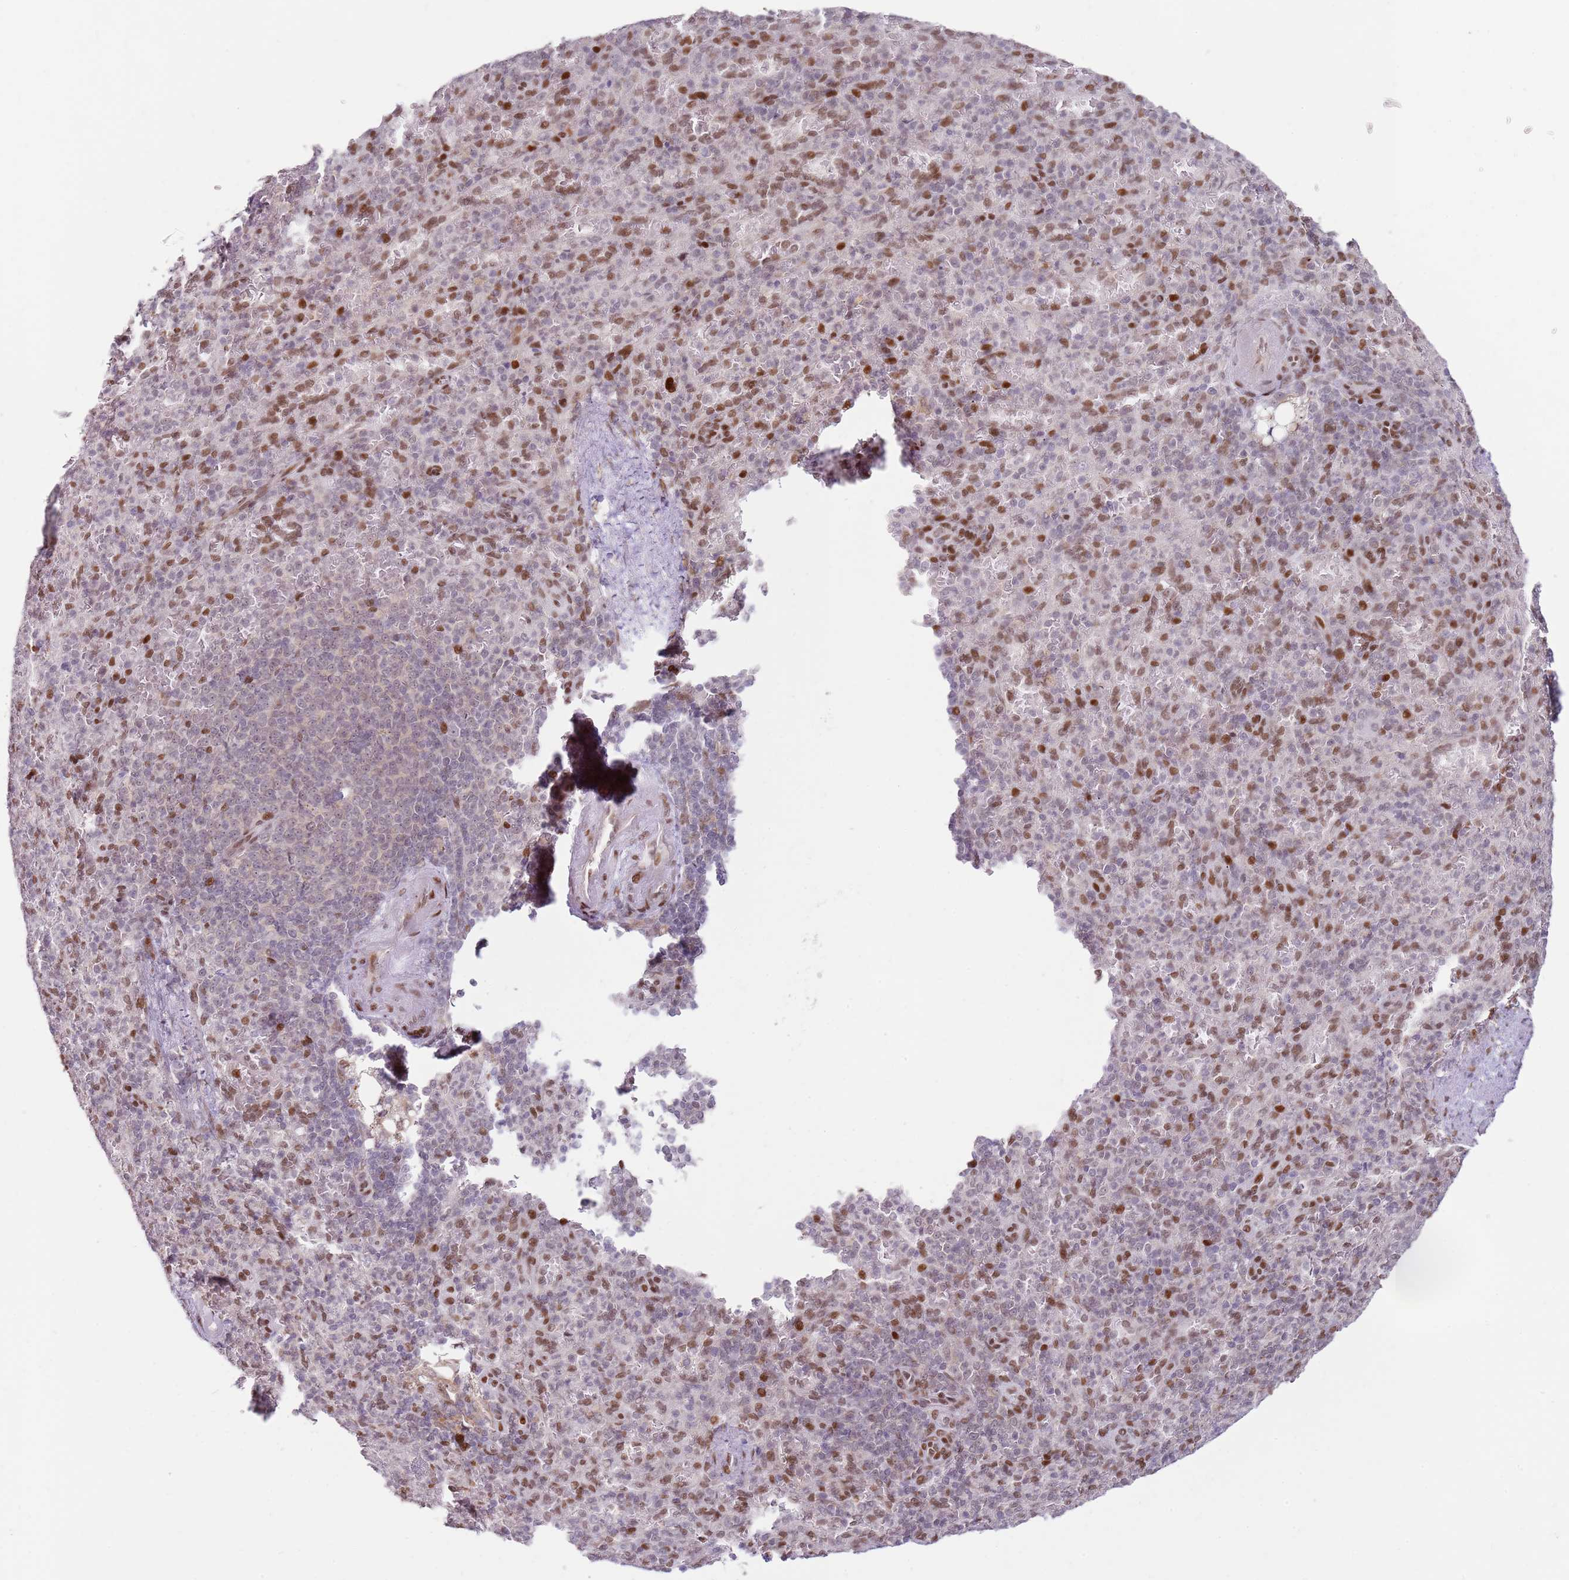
{"staining": {"intensity": "moderate", "quantity": ">75%", "location": "nuclear"}, "tissue": "spleen", "cell_type": "Cells in red pulp", "image_type": "normal", "snomed": [{"axis": "morphology", "description": "Normal tissue, NOS"}, {"axis": "topography", "description": "Spleen"}], "caption": "Immunohistochemistry (DAB (3,3'-diaminobenzidine)) staining of benign spleen exhibits moderate nuclear protein positivity in approximately >75% of cells in red pulp. The staining was performed using DAB (3,3'-diaminobenzidine) to visualize the protein expression in brown, while the nuclei were stained in blue with hematoxylin (Magnification: 20x).", "gene": "PHC2", "patient": {"sex": "female", "age": 74}}